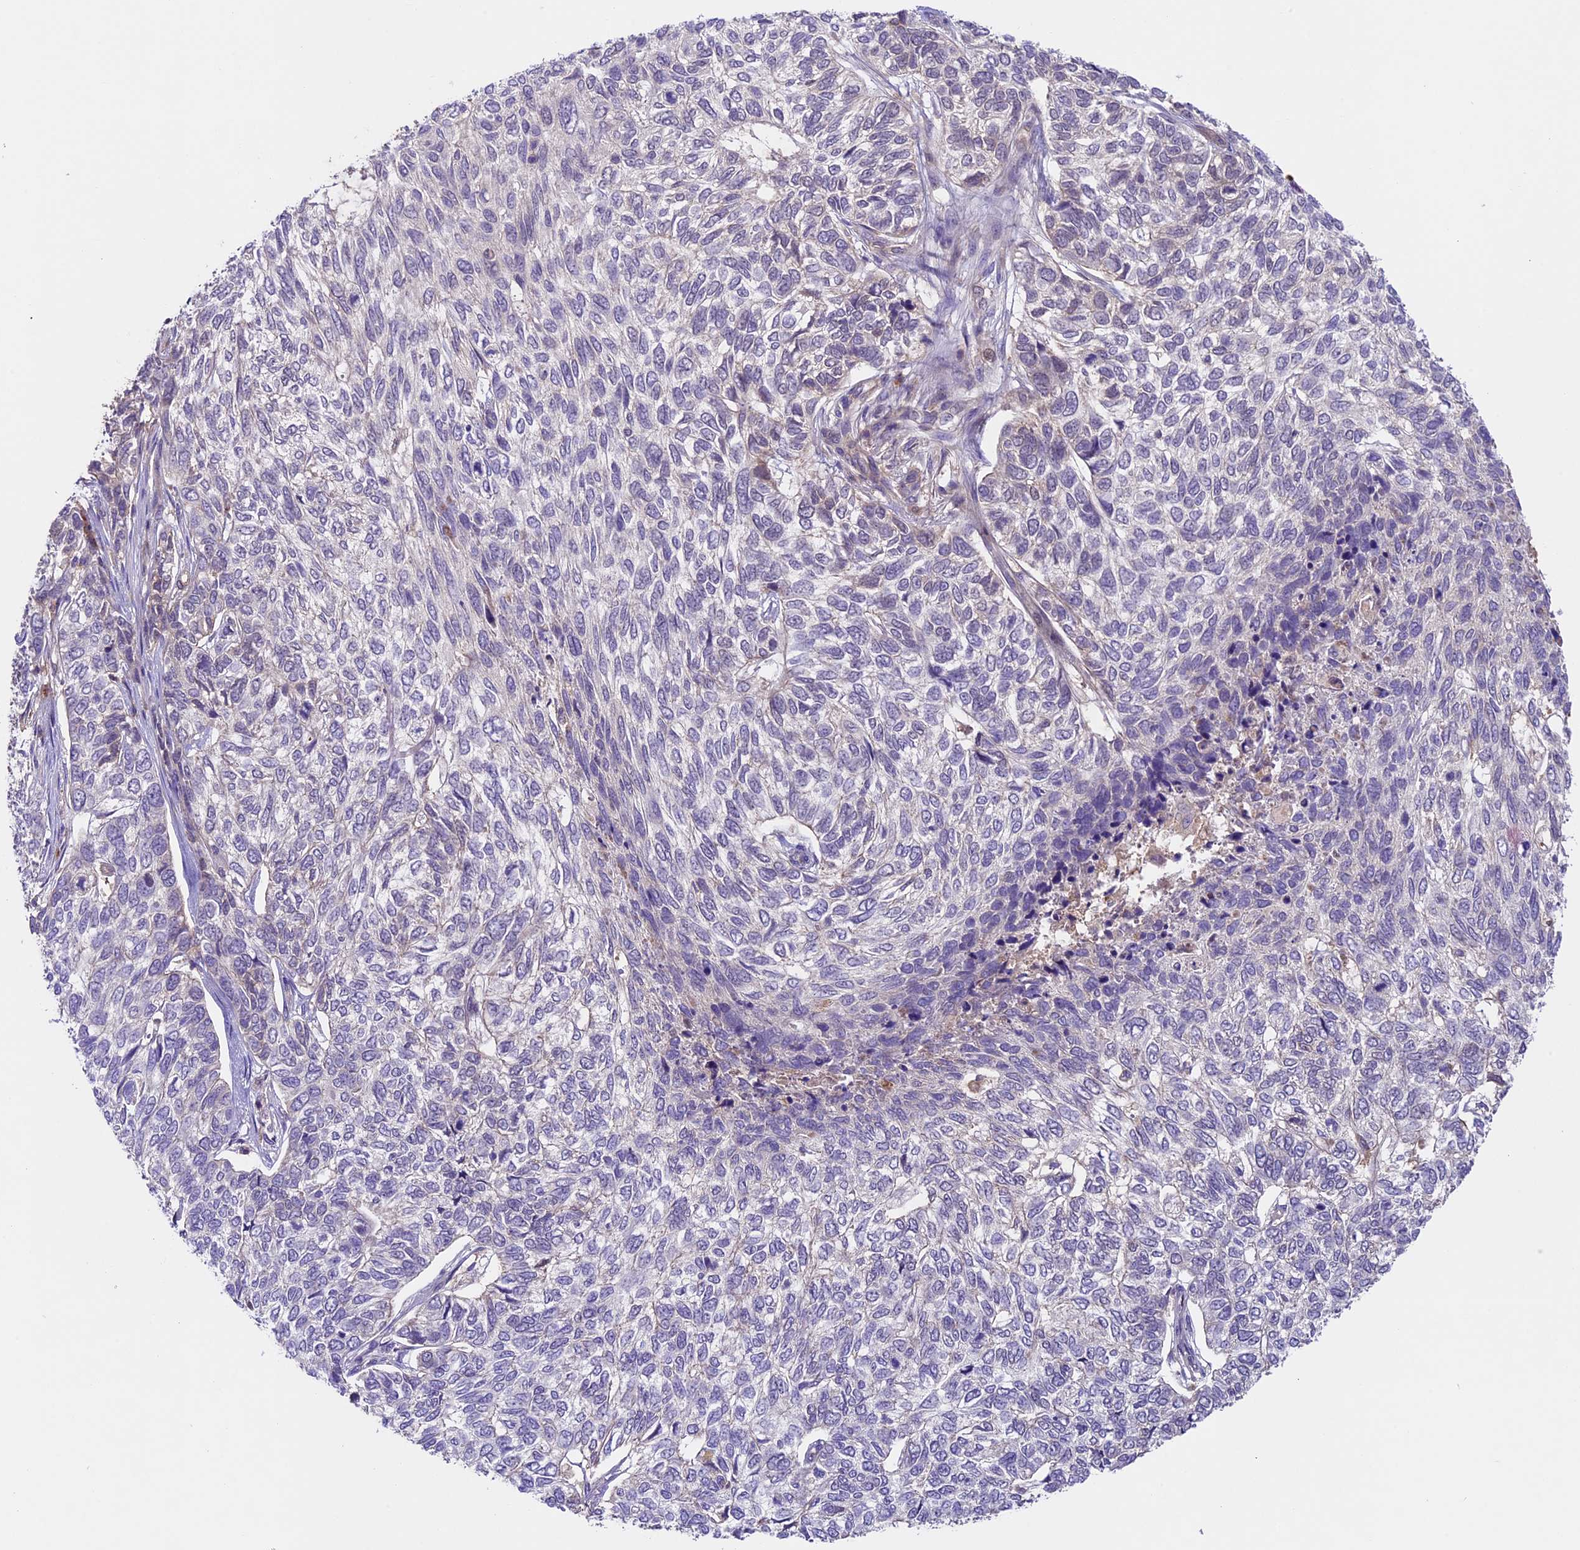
{"staining": {"intensity": "negative", "quantity": "none", "location": "none"}, "tissue": "skin cancer", "cell_type": "Tumor cells", "image_type": "cancer", "snomed": [{"axis": "morphology", "description": "Basal cell carcinoma"}, {"axis": "topography", "description": "Skin"}], "caption": "The immunohistochemistry image has no significant staining in tumor cells of basal cell carcinoma (skin) tissue. (Brightfield microscopy of DAB (3,3'-diaminobenzidine) immunohistochemistry at high magnification).", "gene": "TBC1D1", "patient": {"sex": "female", "age": 65}}